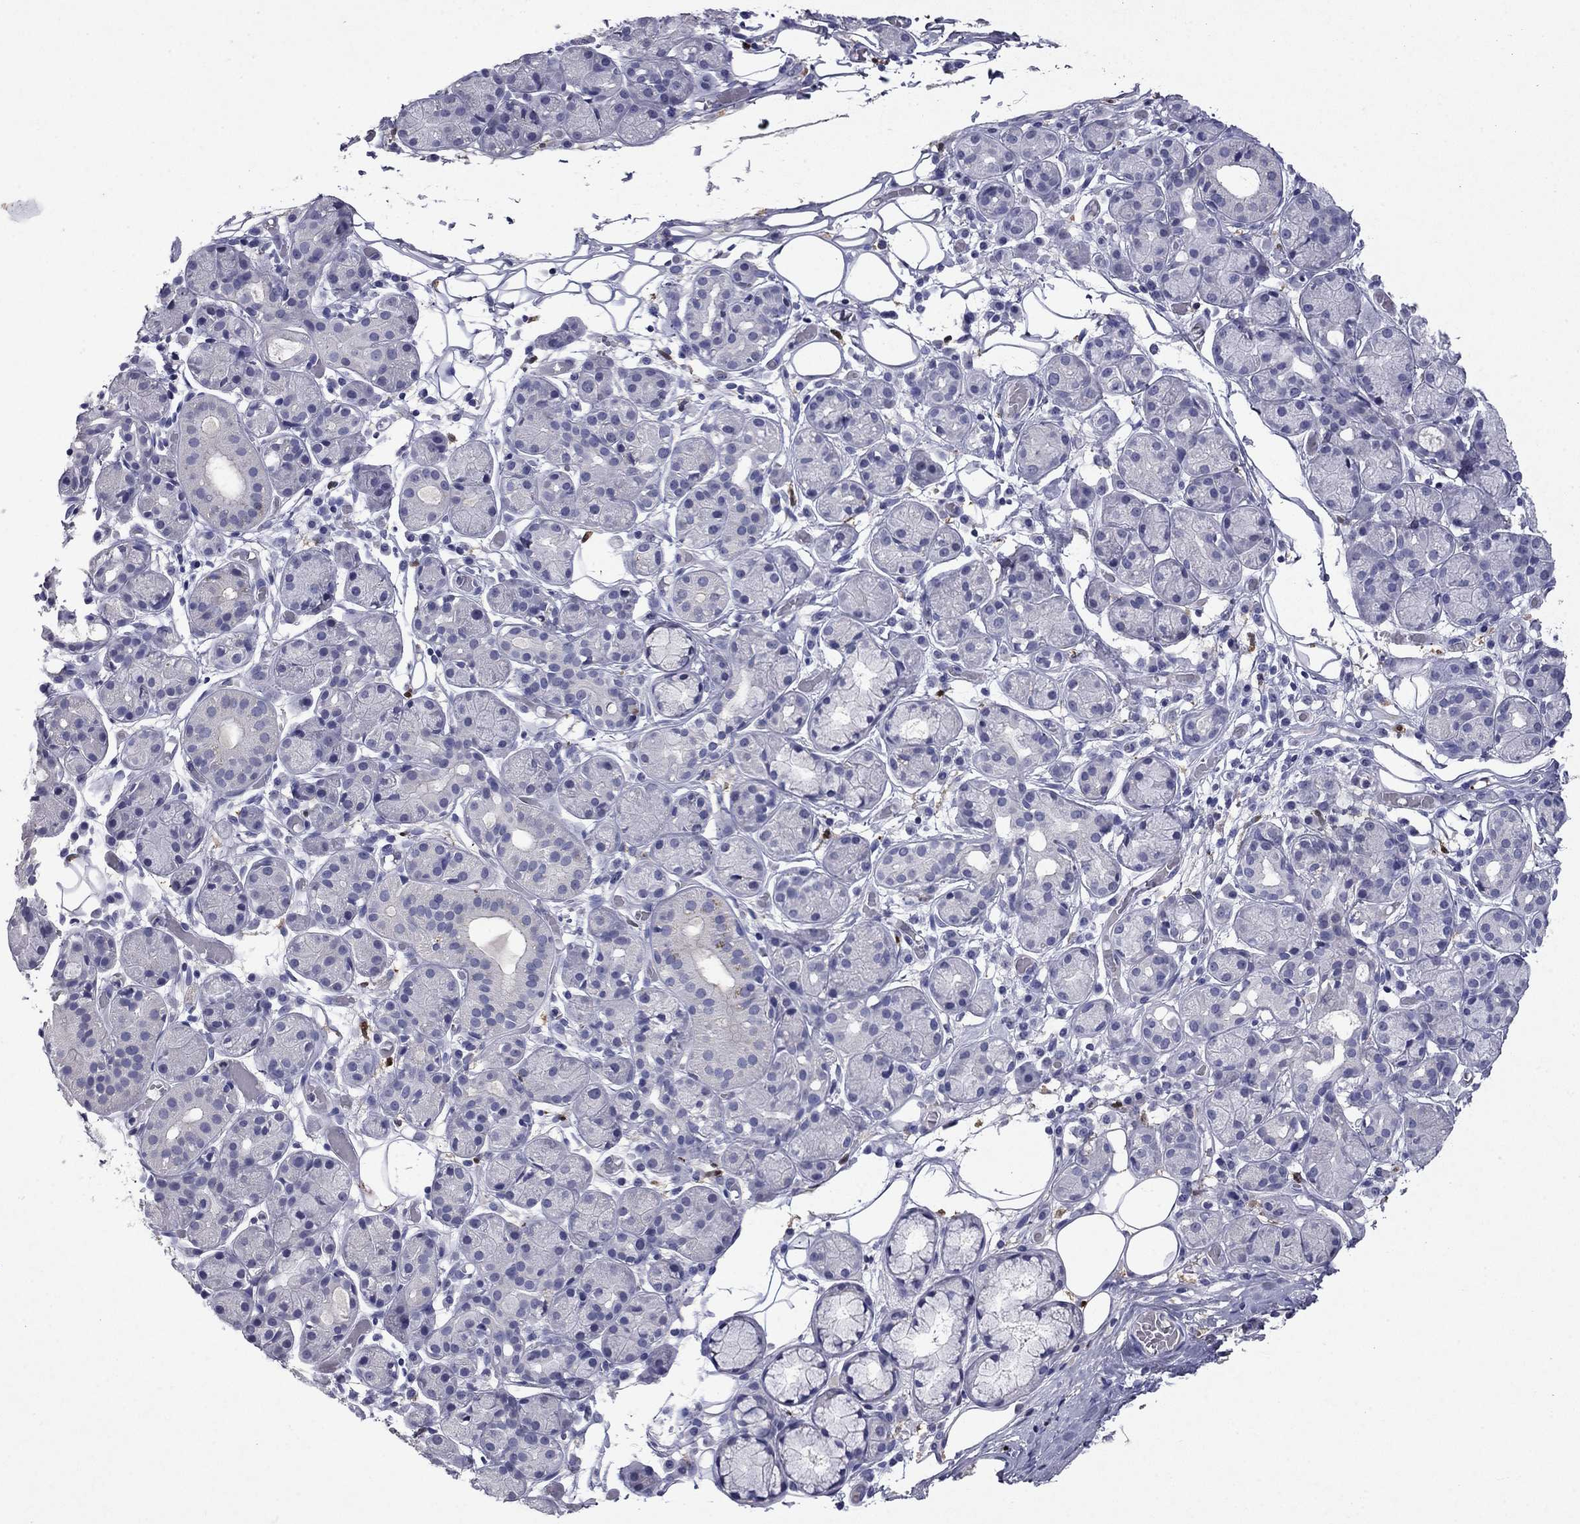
{"staining": {"intensity": "negative", "quantity": "none", "location": "none"}, "tissue": "salivary gland", "cell_type": "Glandular cells", "image_type": "normal", "snomed": [{"axis": "morphology", "description": "Normal tissue, NOS"}, {"axis": "topography", "description": "Salivary gland"}, {"axis": "topography", "description": "Peripheral nerve tissue"}], "caption": "IHC of normal salivary gland reveals no staining in glandular cells. (Stains: DAB immunohistochemistry (IHC) with hematoxylin counter stain, Microscopy: brightfield microscopy at high magnification).", "gene": "CFAP119", "patient": {"sex": "male", "age": 71}}